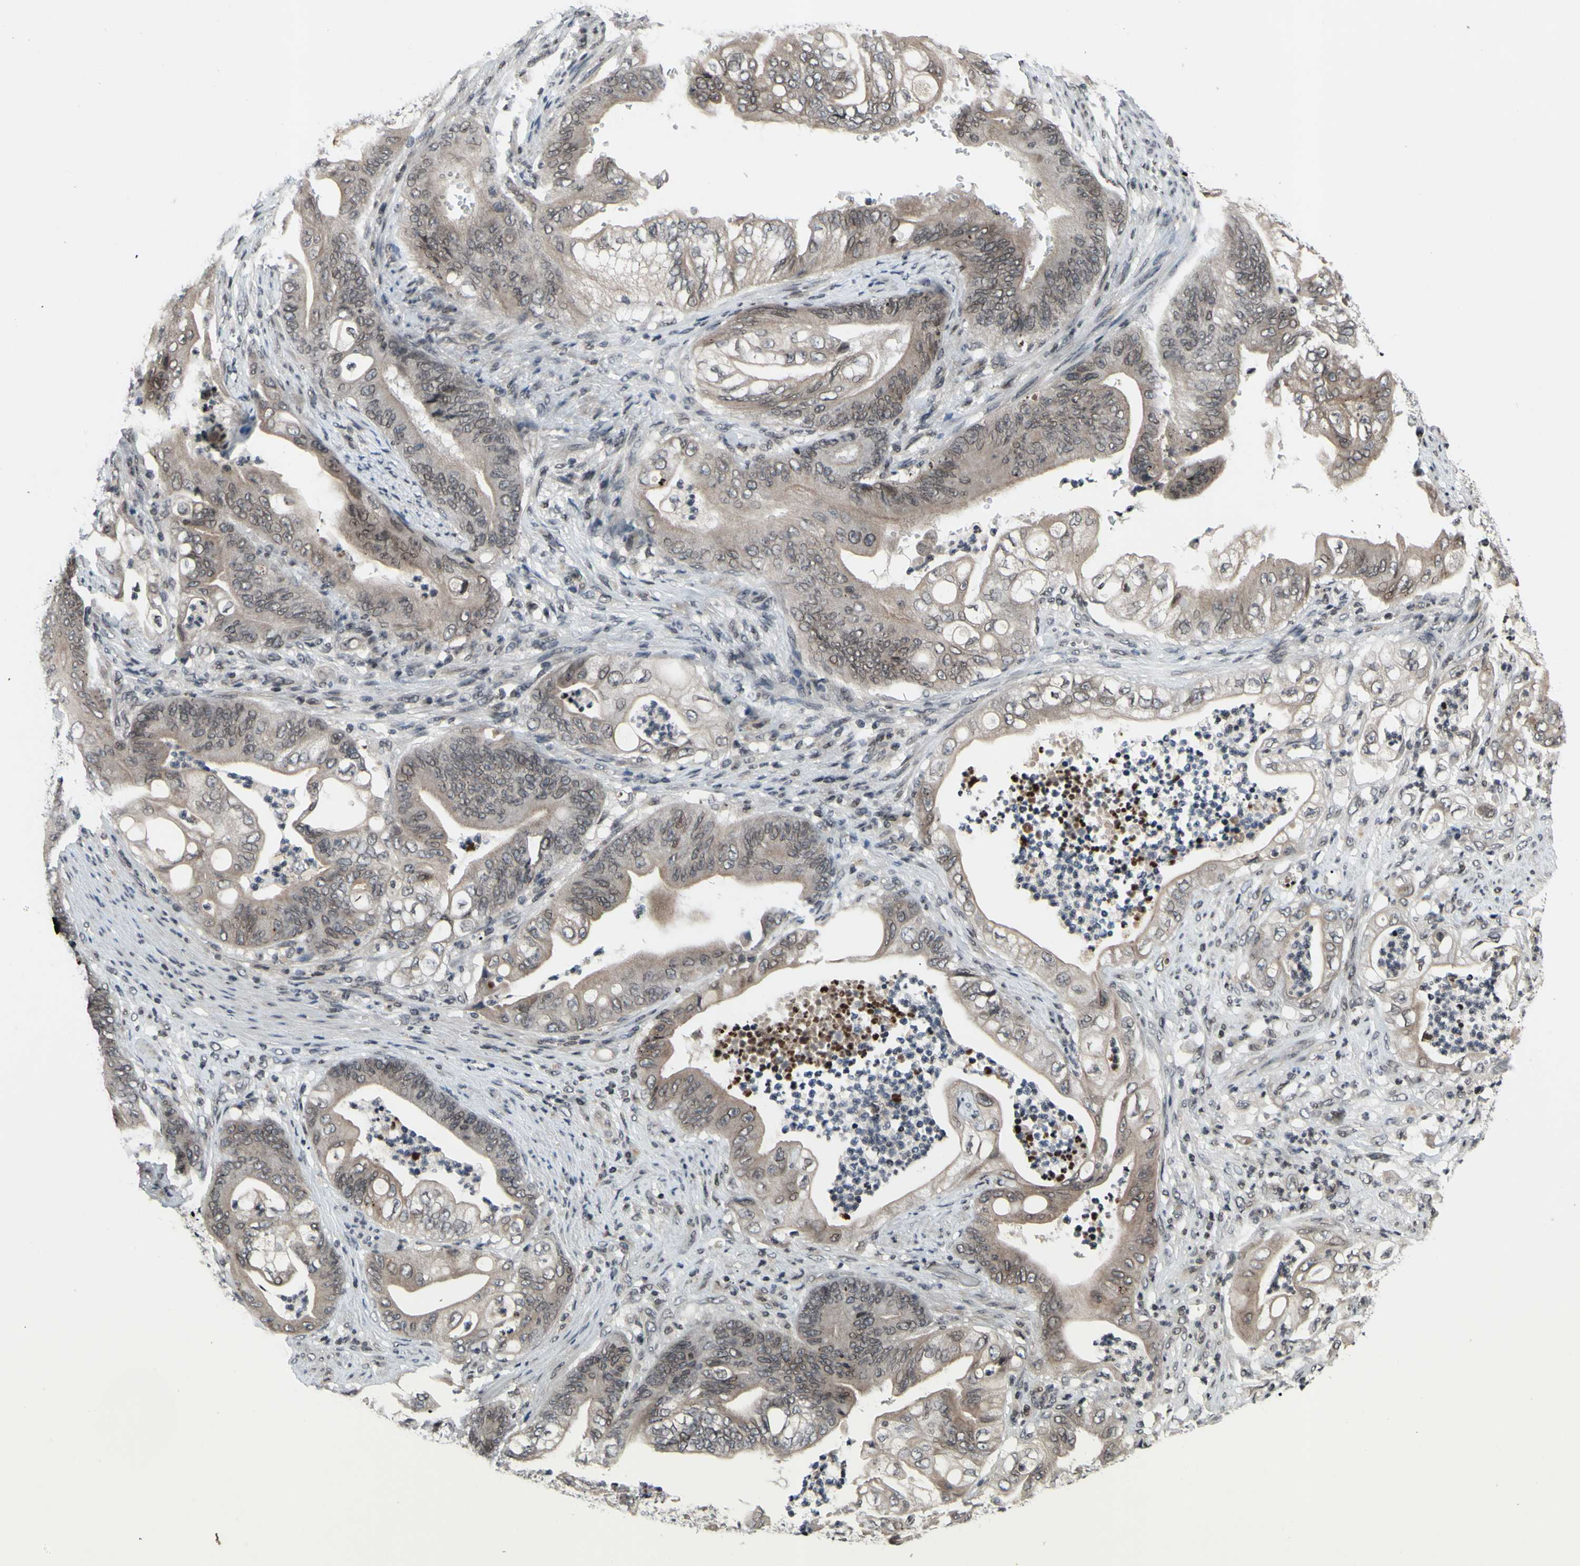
{"staining": {"intensity": "weak", "quantity": ">75%", "location": "cytoplasmic/membranous"}, "tissue": "stomach cancer", "cell_type": "Tumor cells", "image_type": "cancer", "snomed": [{"axis": "morphology", "description": "Adenocarcinoma, NOS"}, {"axis": "topography", "description": "Stomach"}], "caption": "Immunohistochemical staining of human stomach cancer (adenocarcinoma) exhibits low levels of weak cytoplasmic/membranous positivity in about >75% of tumor cells.", "gene": "XPO1", "patient": {"sex": "female", "age": 73}}